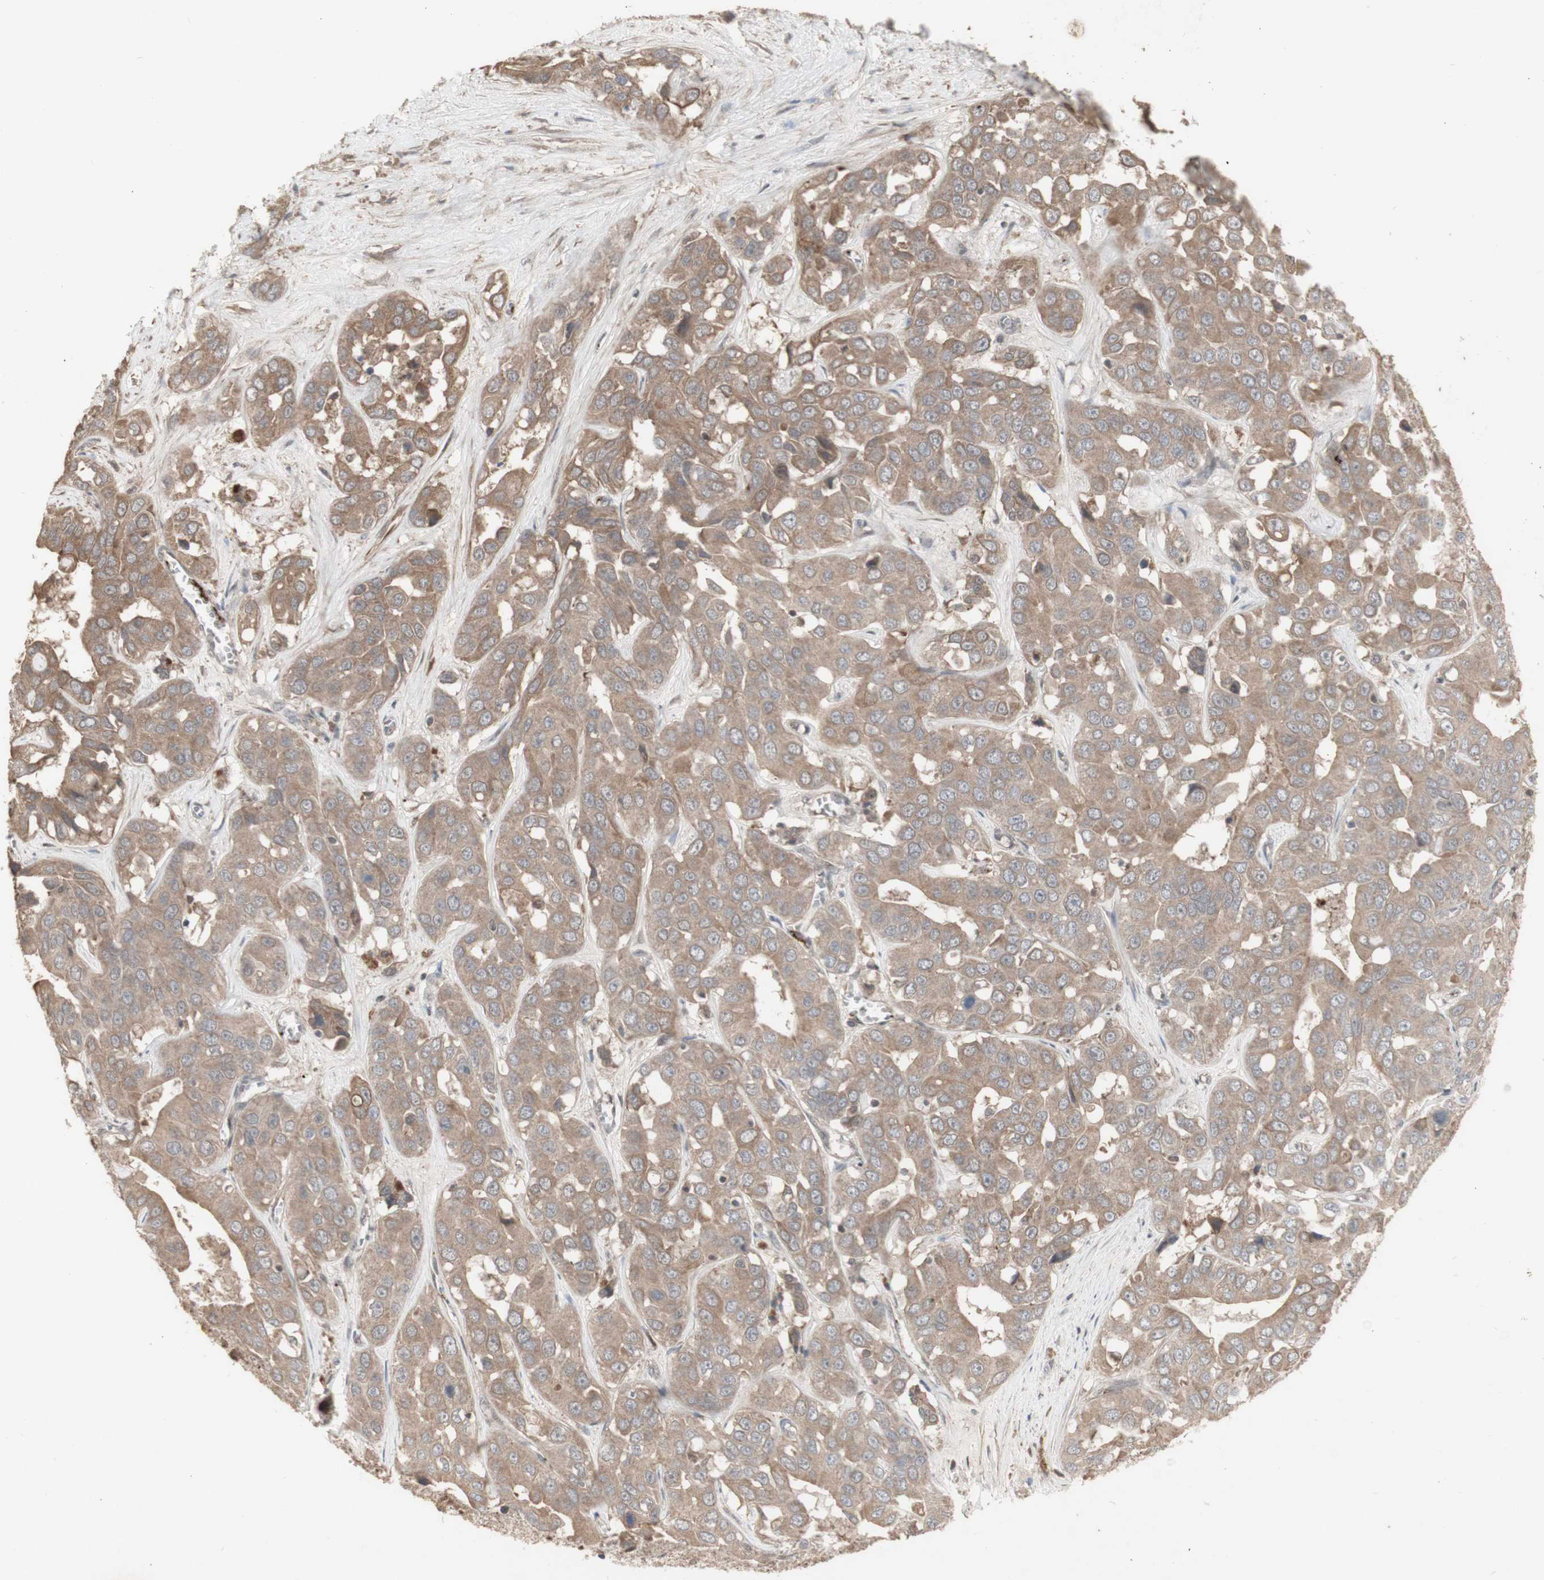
{"staining": {"intensity": "moderate", "quantity": ">75%", "location": "cytoplasmic/membranous"}, "tissue": "liver cancer", "cell_type": "Tumor cells", "image_type": "cancer", "snomed": [{"axis": "morphology", "description": "Cholangiocarcinoma"}, {"axis": "topography", "description": "Liver"}], "caption": "Protein staining displays moderate cytoplasmic/membranous expression in about >75% of tumor cells in cholangiocarcinoma (liver).", "gene": "ALOX12", "patient": {"sex": "female", "age": 52}}